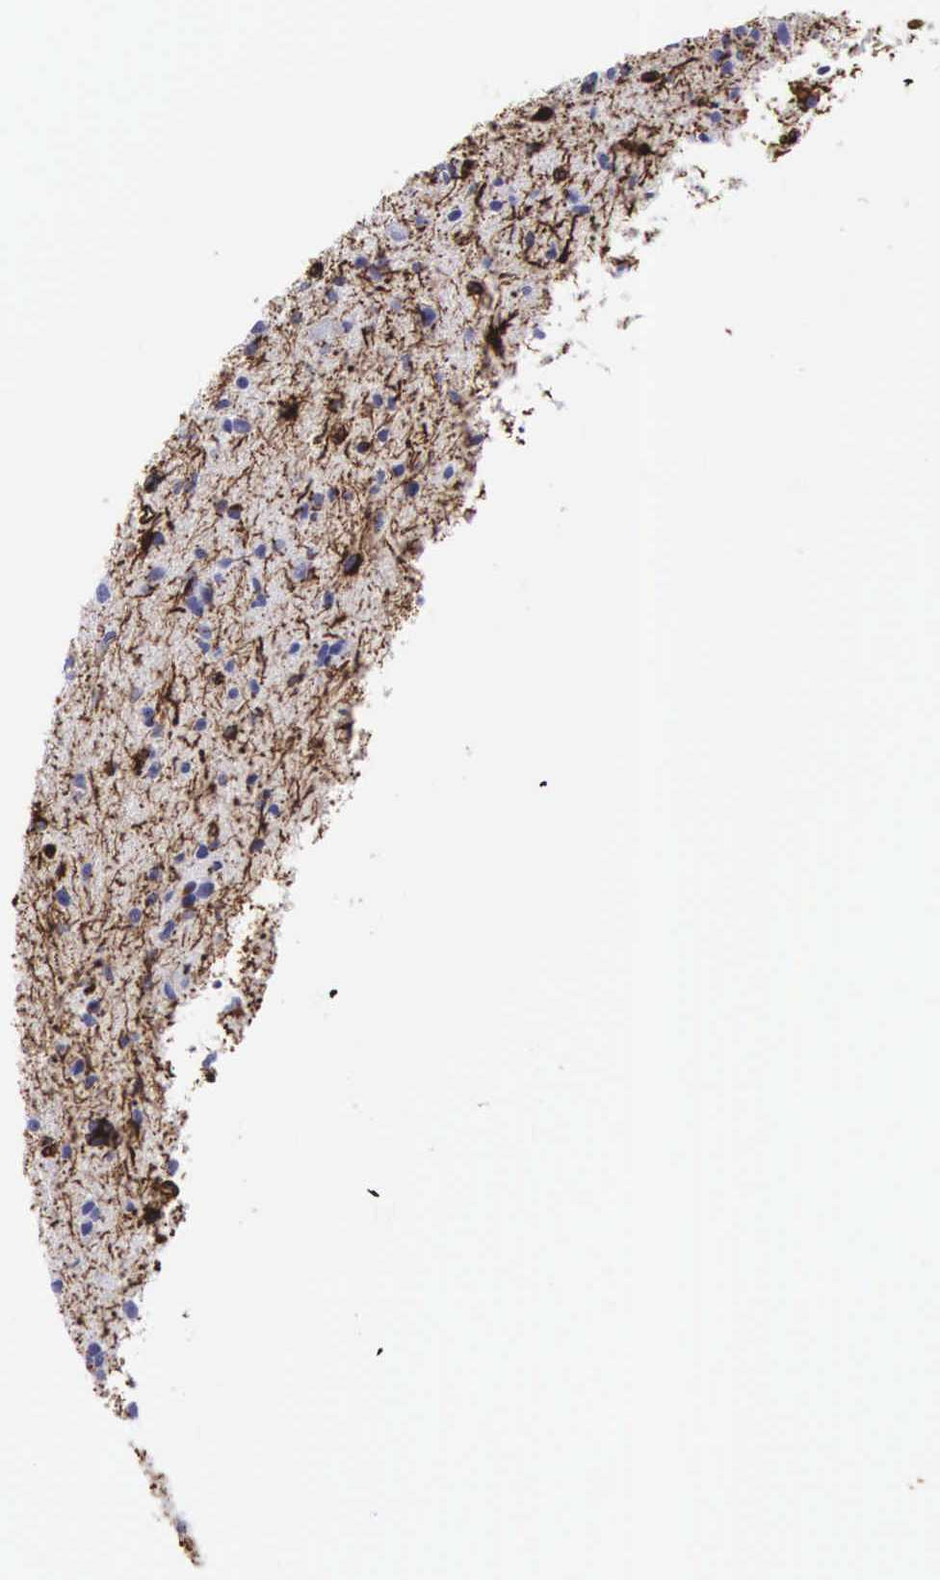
{"staining": {"intensity": "negative", "quantity": "none", "location": "none"}, "tissue": "glioma", "cell_type": "Tumor cells", "image_type": "cancer", "snomed": [{"axis": "morphology", "description": "Glioma, malignant, Low grade"}, {"axis": "topography", "description": "Brain"}], "caption": "High magnification brightfield microscopy of malignant glioma (low-grade) stained with DAB (3,3'-diaminobenzidine) (brown) and counterstained with hematoxylin (blue): tumor cells show no significant positivity.", "gene": "VIM", "patient": {"sex": "female", "age": 46}}